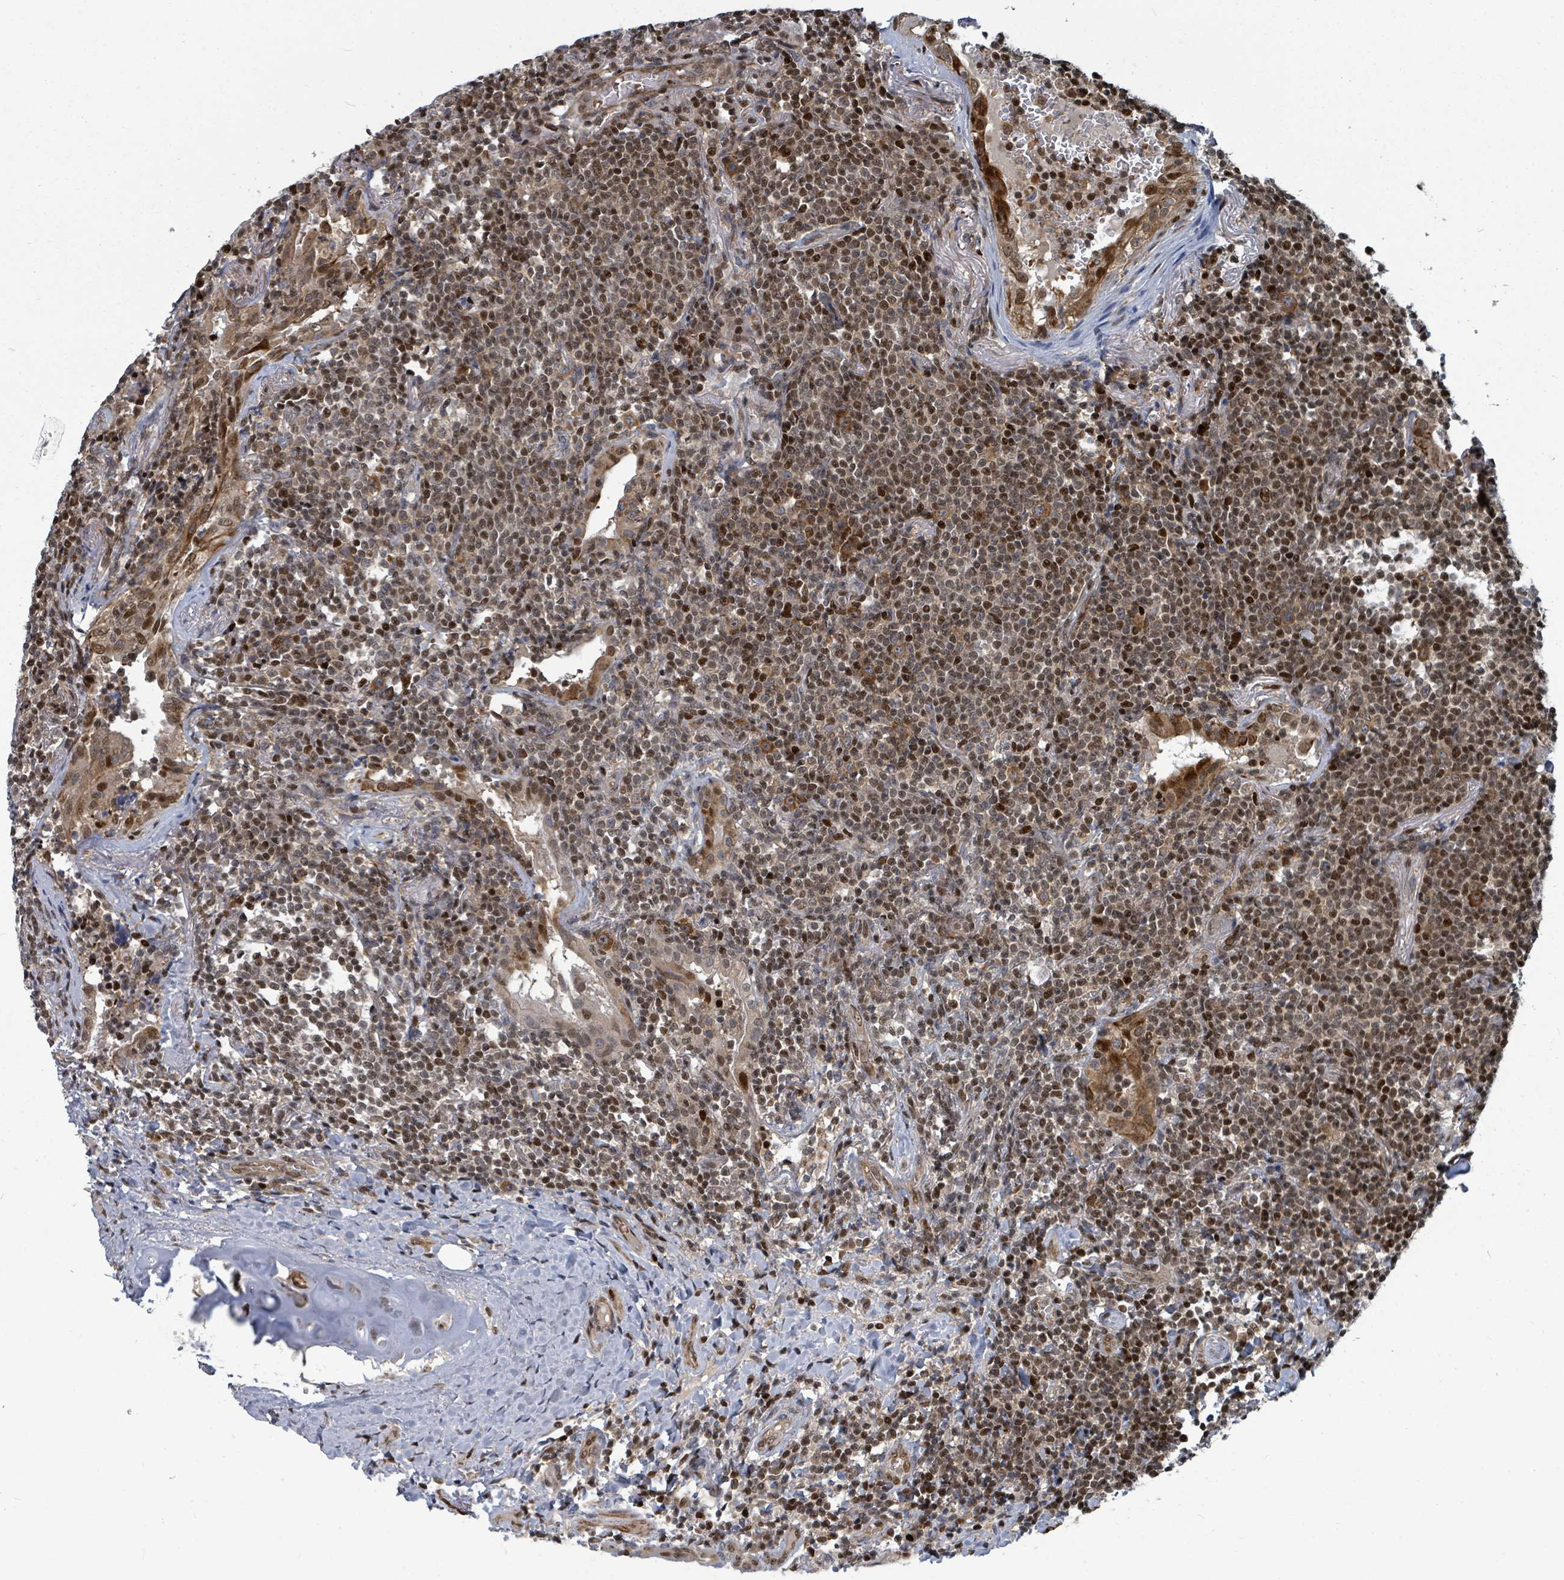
{"staining": {"intensity": "moderate", "quantity": ">75%", "location": "nuclear"}, "tissue": "lymphoma", "cell_type": "Tumor cells", "image_type": "cancer", "snomed": [{"axis": "morphology", "description": "Malignant lymphoma, non-Hodgkin's type, Low grade"}, {"axis": "topography", "description": "Lung"}], "caption": "Tumor cells reveal moderate nuclear positivity in approximately >75% of cells in low-grade malignant lymphoma, non-Hodgkin's type.", "gene": "TRDMT1", "patient": {"sex": "female", "age": 71}}